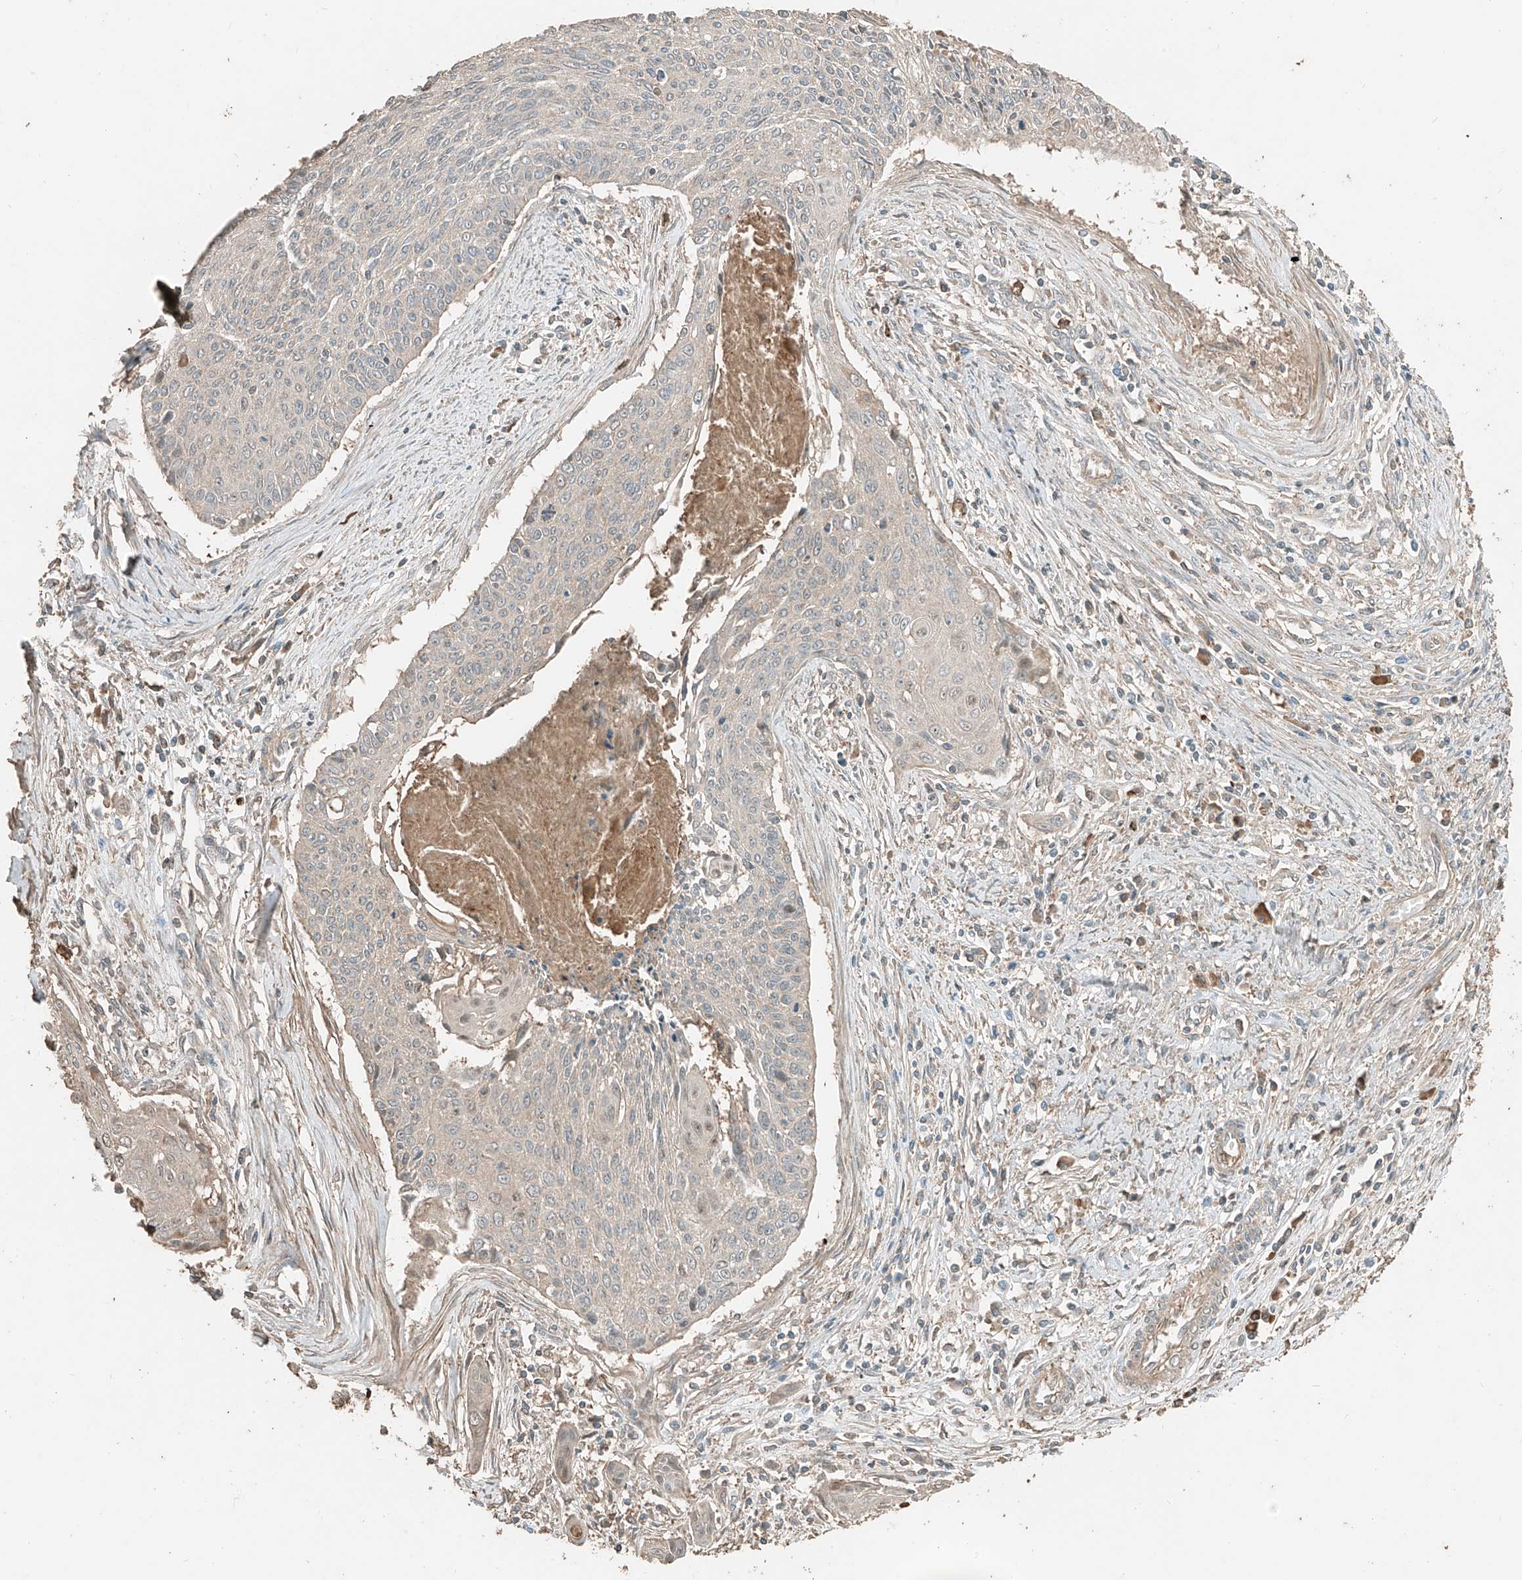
{"staining": {"intensity": "negative", "quantity": "none", "location": "none"}, "tissue": "cervical cancer", "cell_type": "Tumor cells", "image_type": "cancer", "snomed": [{"axis": "morphology", "description": "Squamous cell carcinoma, NOS"}, {"axis": "topography", "description": "Cervix"}], "caption": "DAB (3,3'-diaminobenzidine) immunohistochemical staining of squamous cell carcinoma (cervical) displays no significant positivity in tumor cells.", "gene": "RFTN2", "patient": {"sex": "female", "age": 55}}